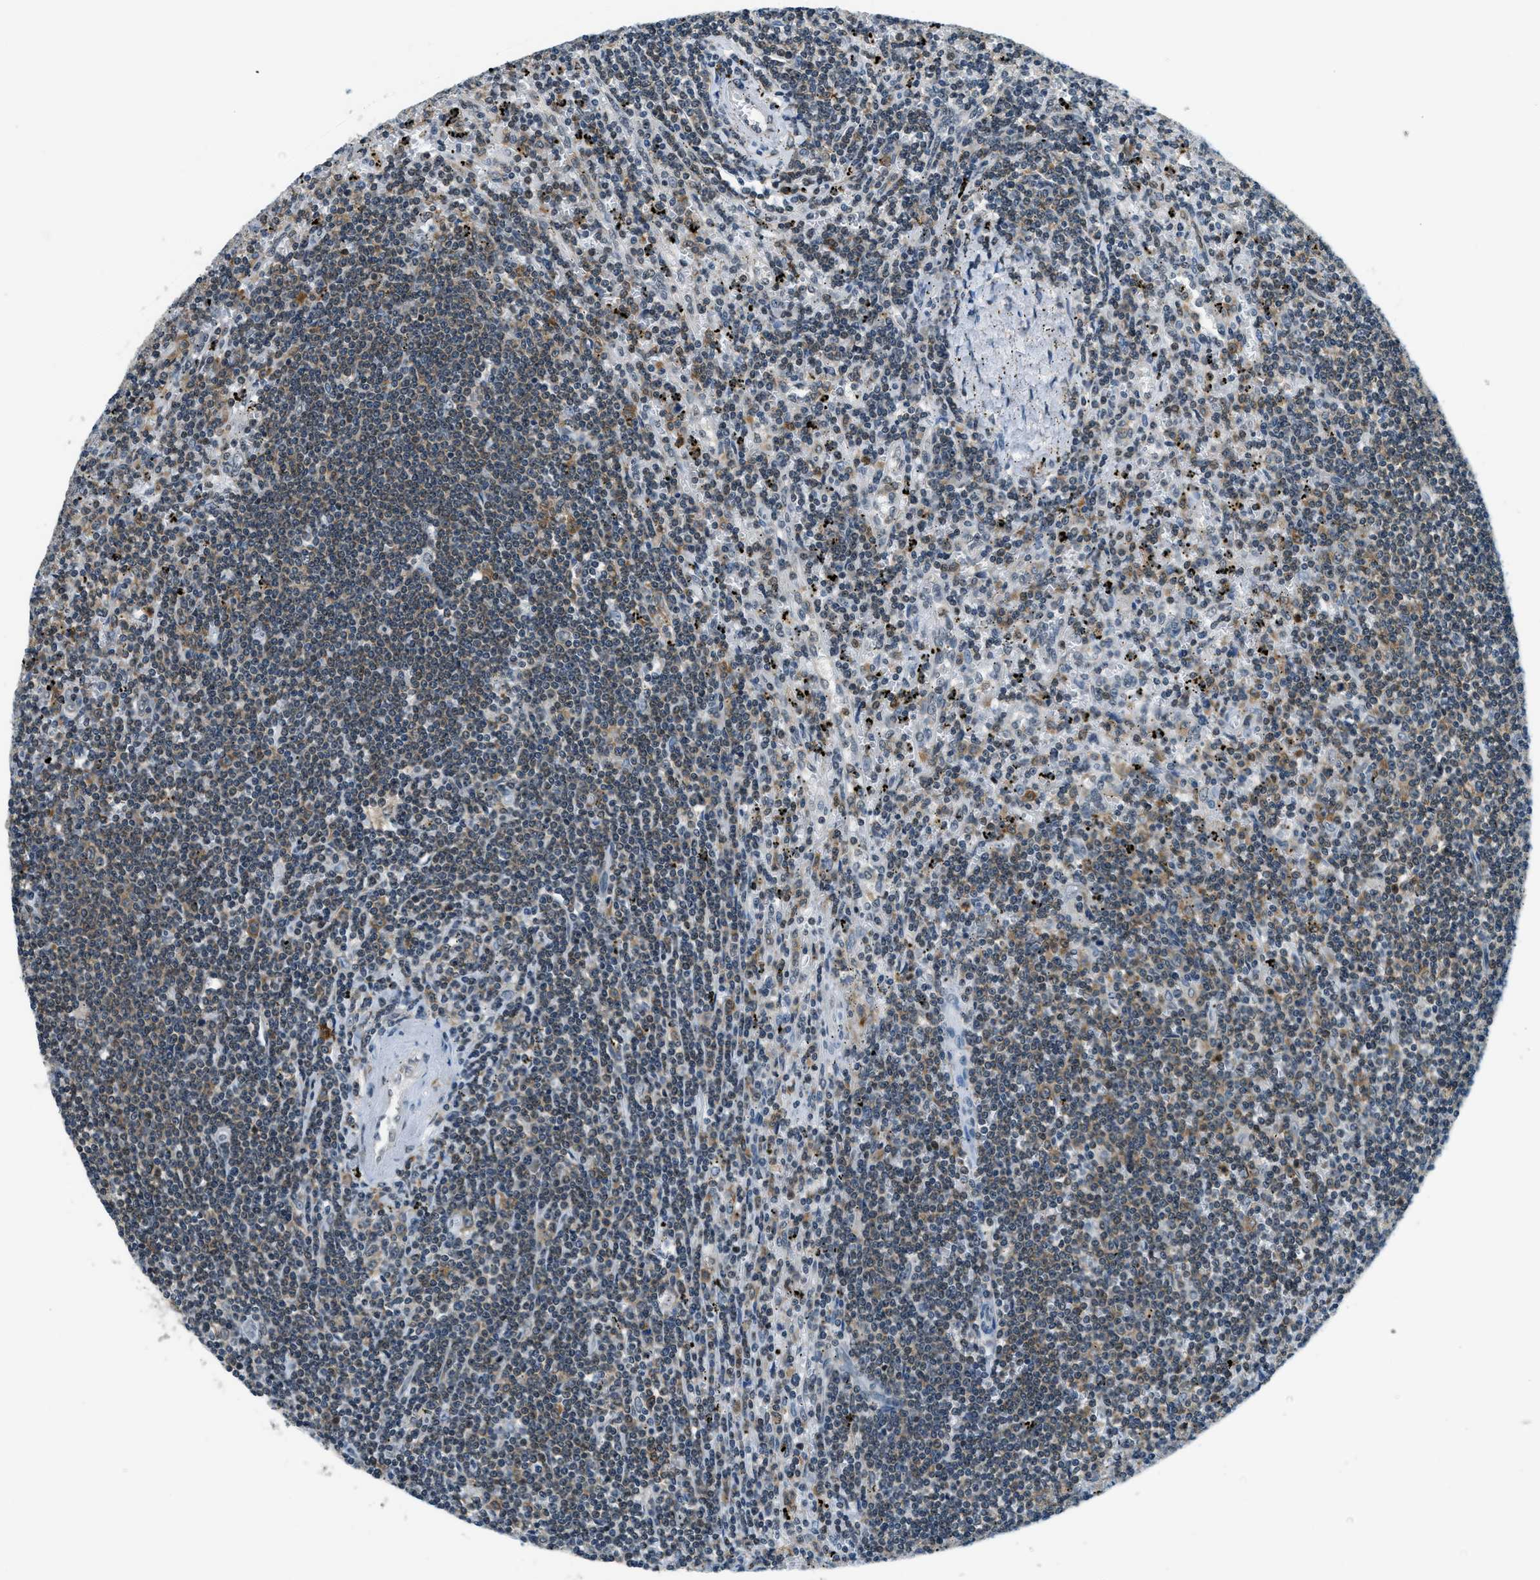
{"staining": {"intensity": "moderate", "quantity": "<25%", "location": "cytoplasmic/membranous"}, "tissue": "lymphoma", "cell_type": "Tumor cells", "image_type": "cancer", "snomed": [{"axis": "morphology", "description": "Malignant lymphoma, non-Hodgkin's type, Low grade"}, {"axis": "topography", "description": "Spleen"}], "caption": "Protein expression analysis of human malignant lymphoma, non-Hodgkin's type (low-grade) reveals moderate cytoplasmic/membranous expression in approximately <25% of tumor cells.", "gene": "RAB11FIP1", "patient": {"sex": "male", "age": 76}}